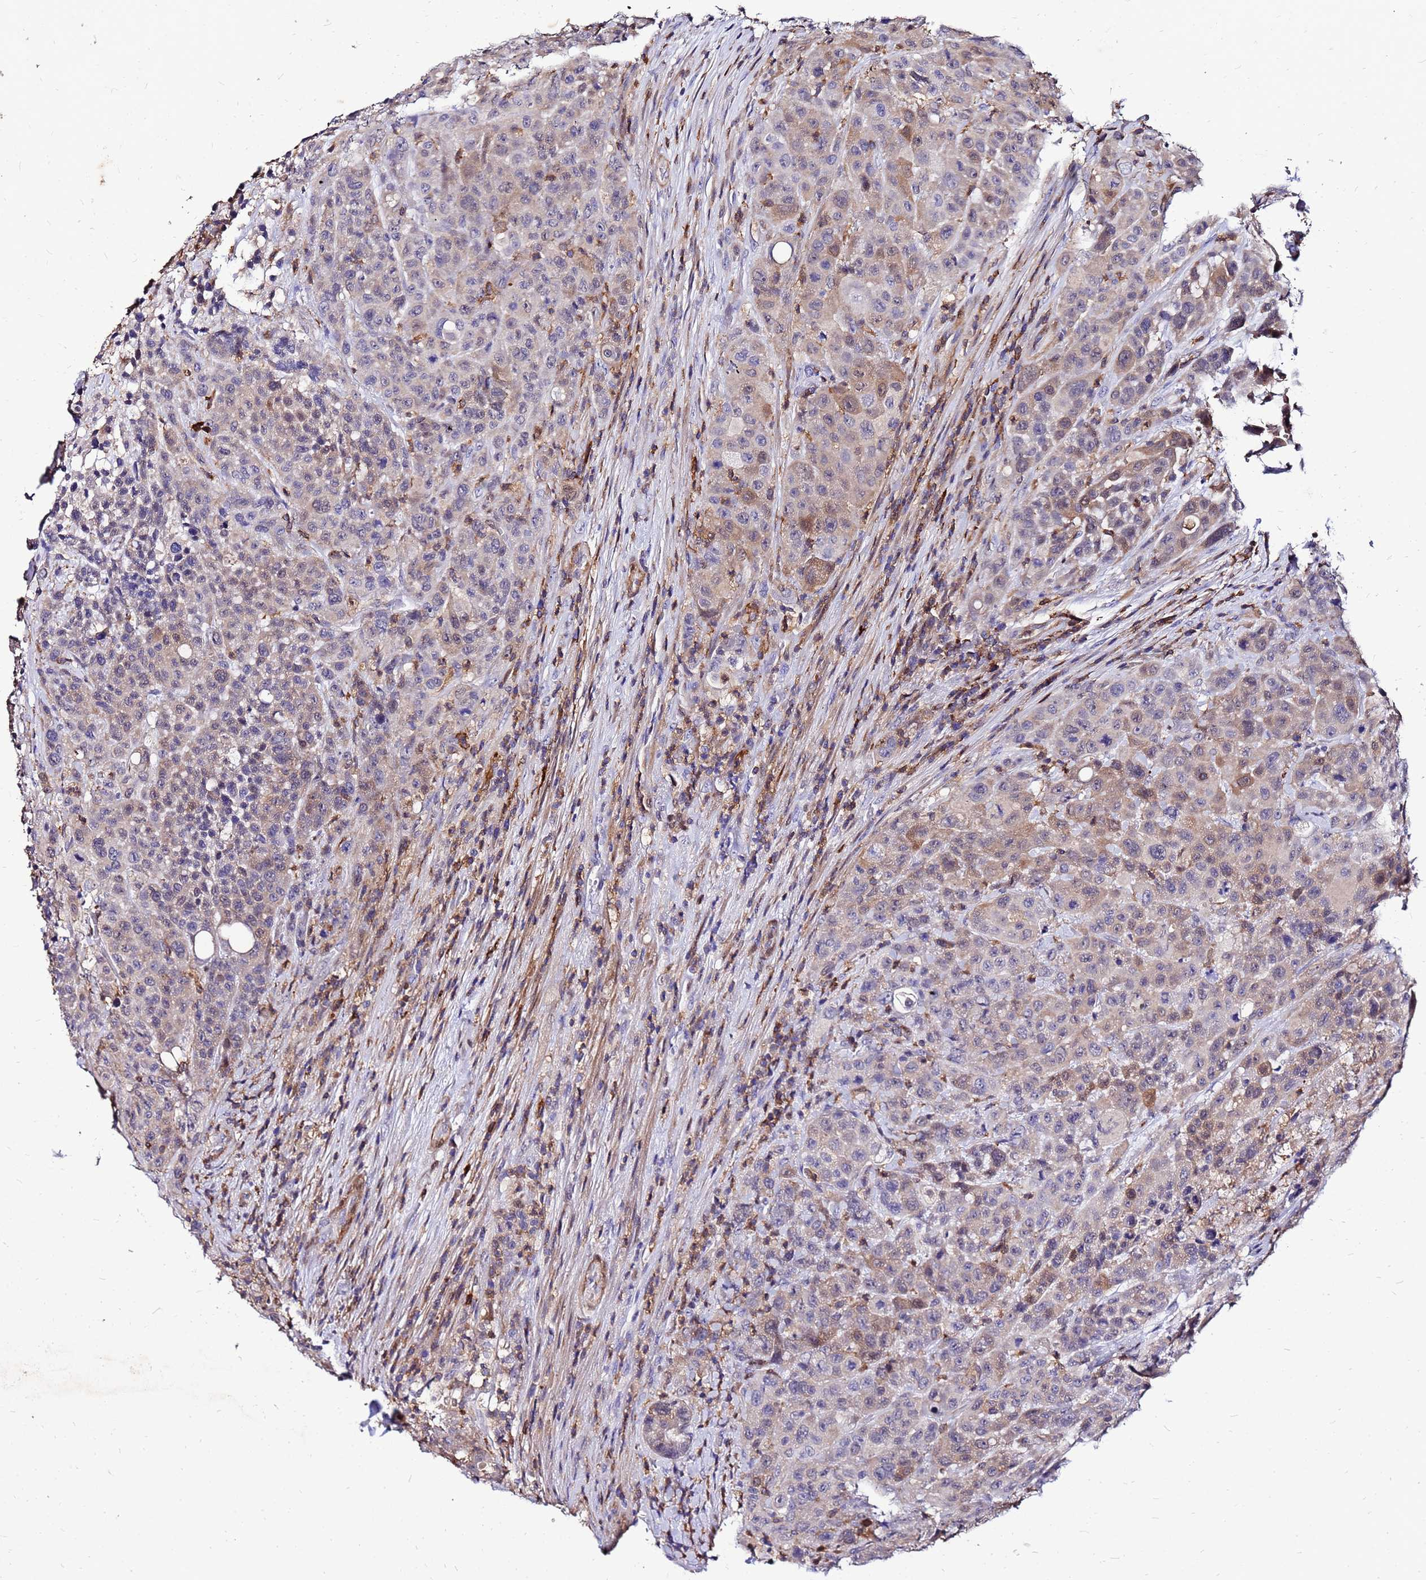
{"staining": {"intensity": "weak", "quantity": "25%-75%", "location": "cytoplasmic/membranous,nuclear"}, "tissue": "colorectal cancer", "cell_type": "Tumor cells", "image_type": "cancer", "snomed": [{"axis": "morphology", "description": "Adenocarcinoma, NOS"}, {"axis": "topography", "description": "Colon"}], "caption": "This is an image of IHC staining of colorectal adenocarcinoma, which shows weak positivity in the cytoplasmic/membranous and nuclear of tumor cells.", "gene": "DBNDD2", "patient": {"sex": "male", "age": 62}}